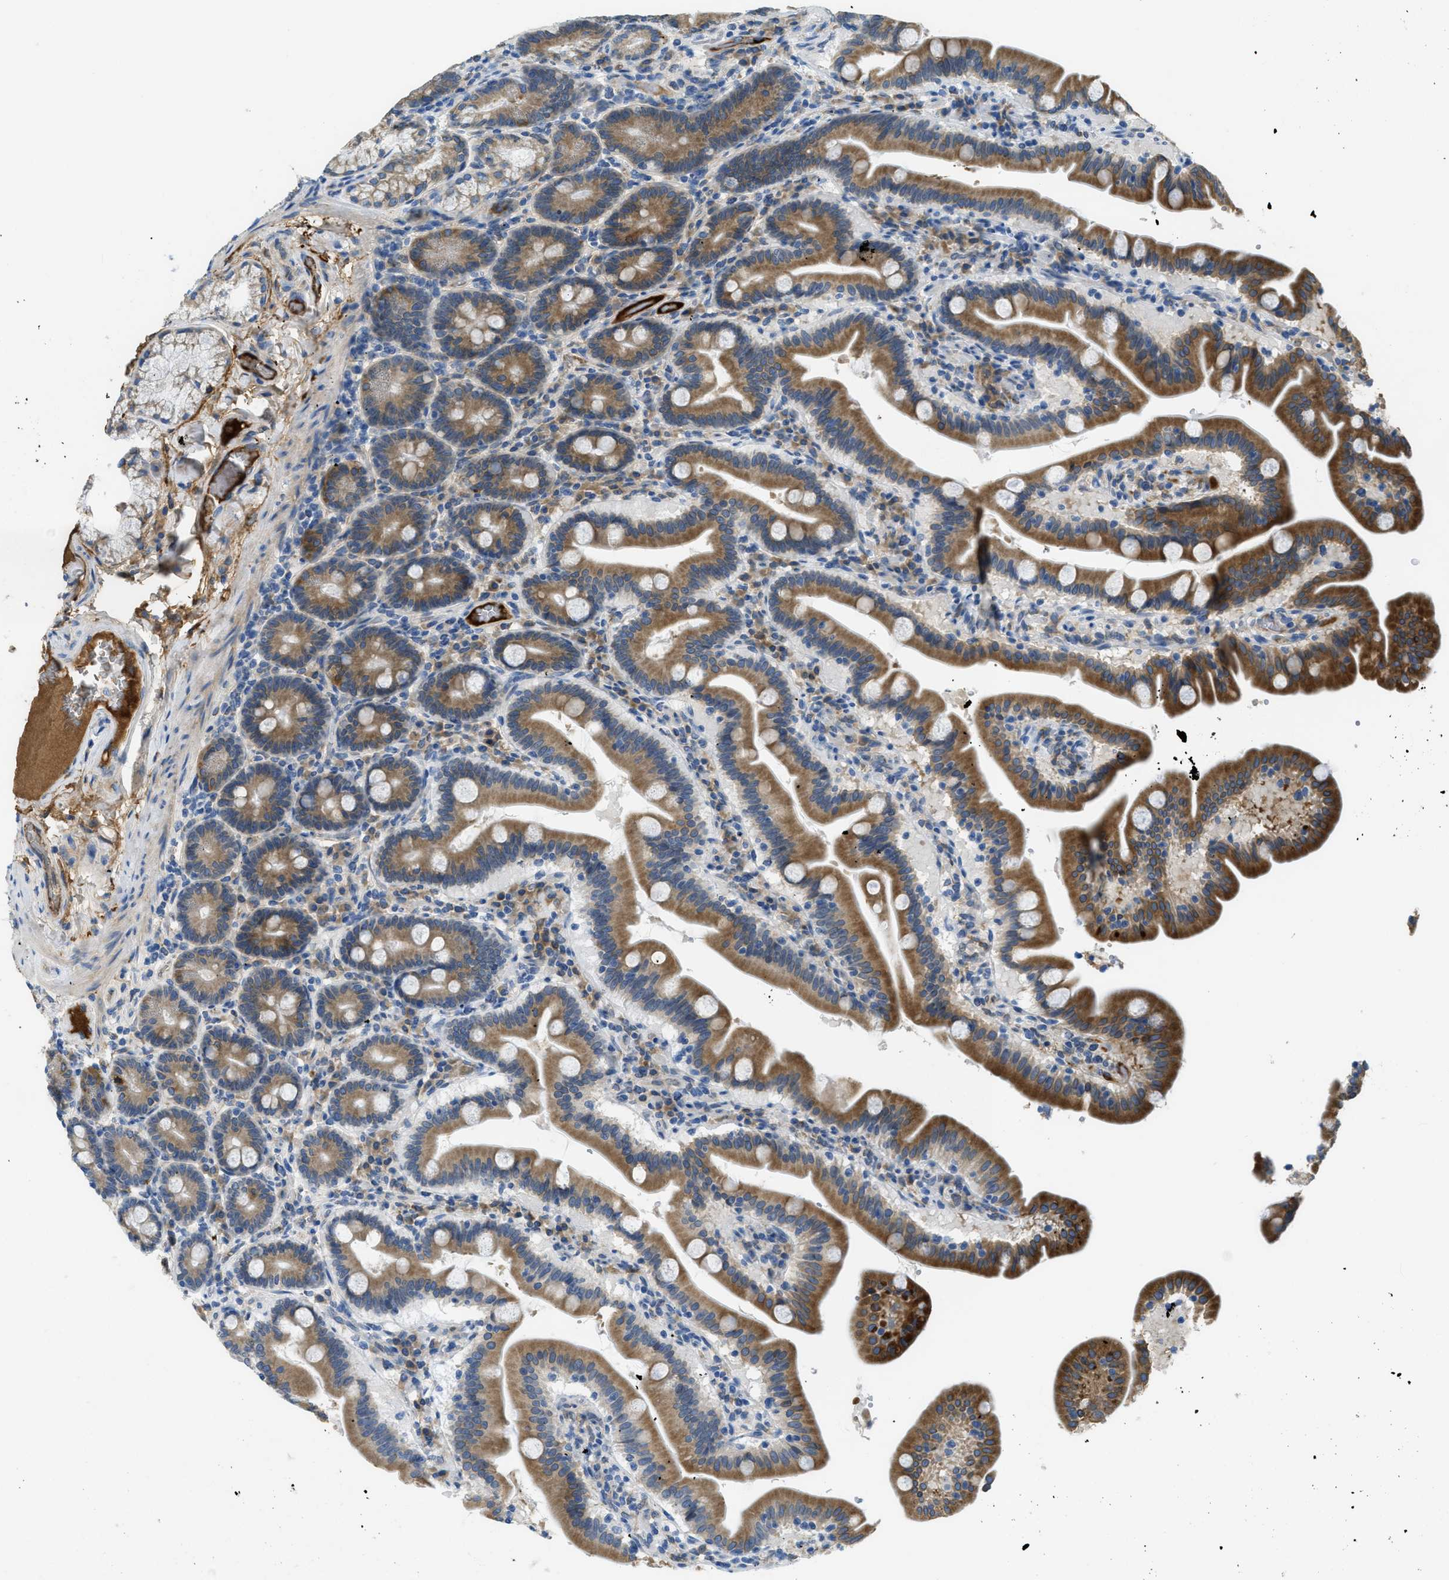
{"staining": {"intensity": "moderate", "quantity": ">75%", "location": "cytoplasmic/membranous"}, "tissue": "duodenum", "cell_type": "Glandular cells", "image_type": "normal", "snomed": [{"axis": "morphology", "description": "Normal tissue, NOS"}, {"axis": "topography", "description": "Duodenum"}], "caption": "About >75% of glandular cells in normal human duodenum demonstrate moderate cytoplasmic/membranous protein expression as visualized by brown immunohistochemical staining.", "gene": "MPDU1", "patient": {"sex": "male", "age": 54}}